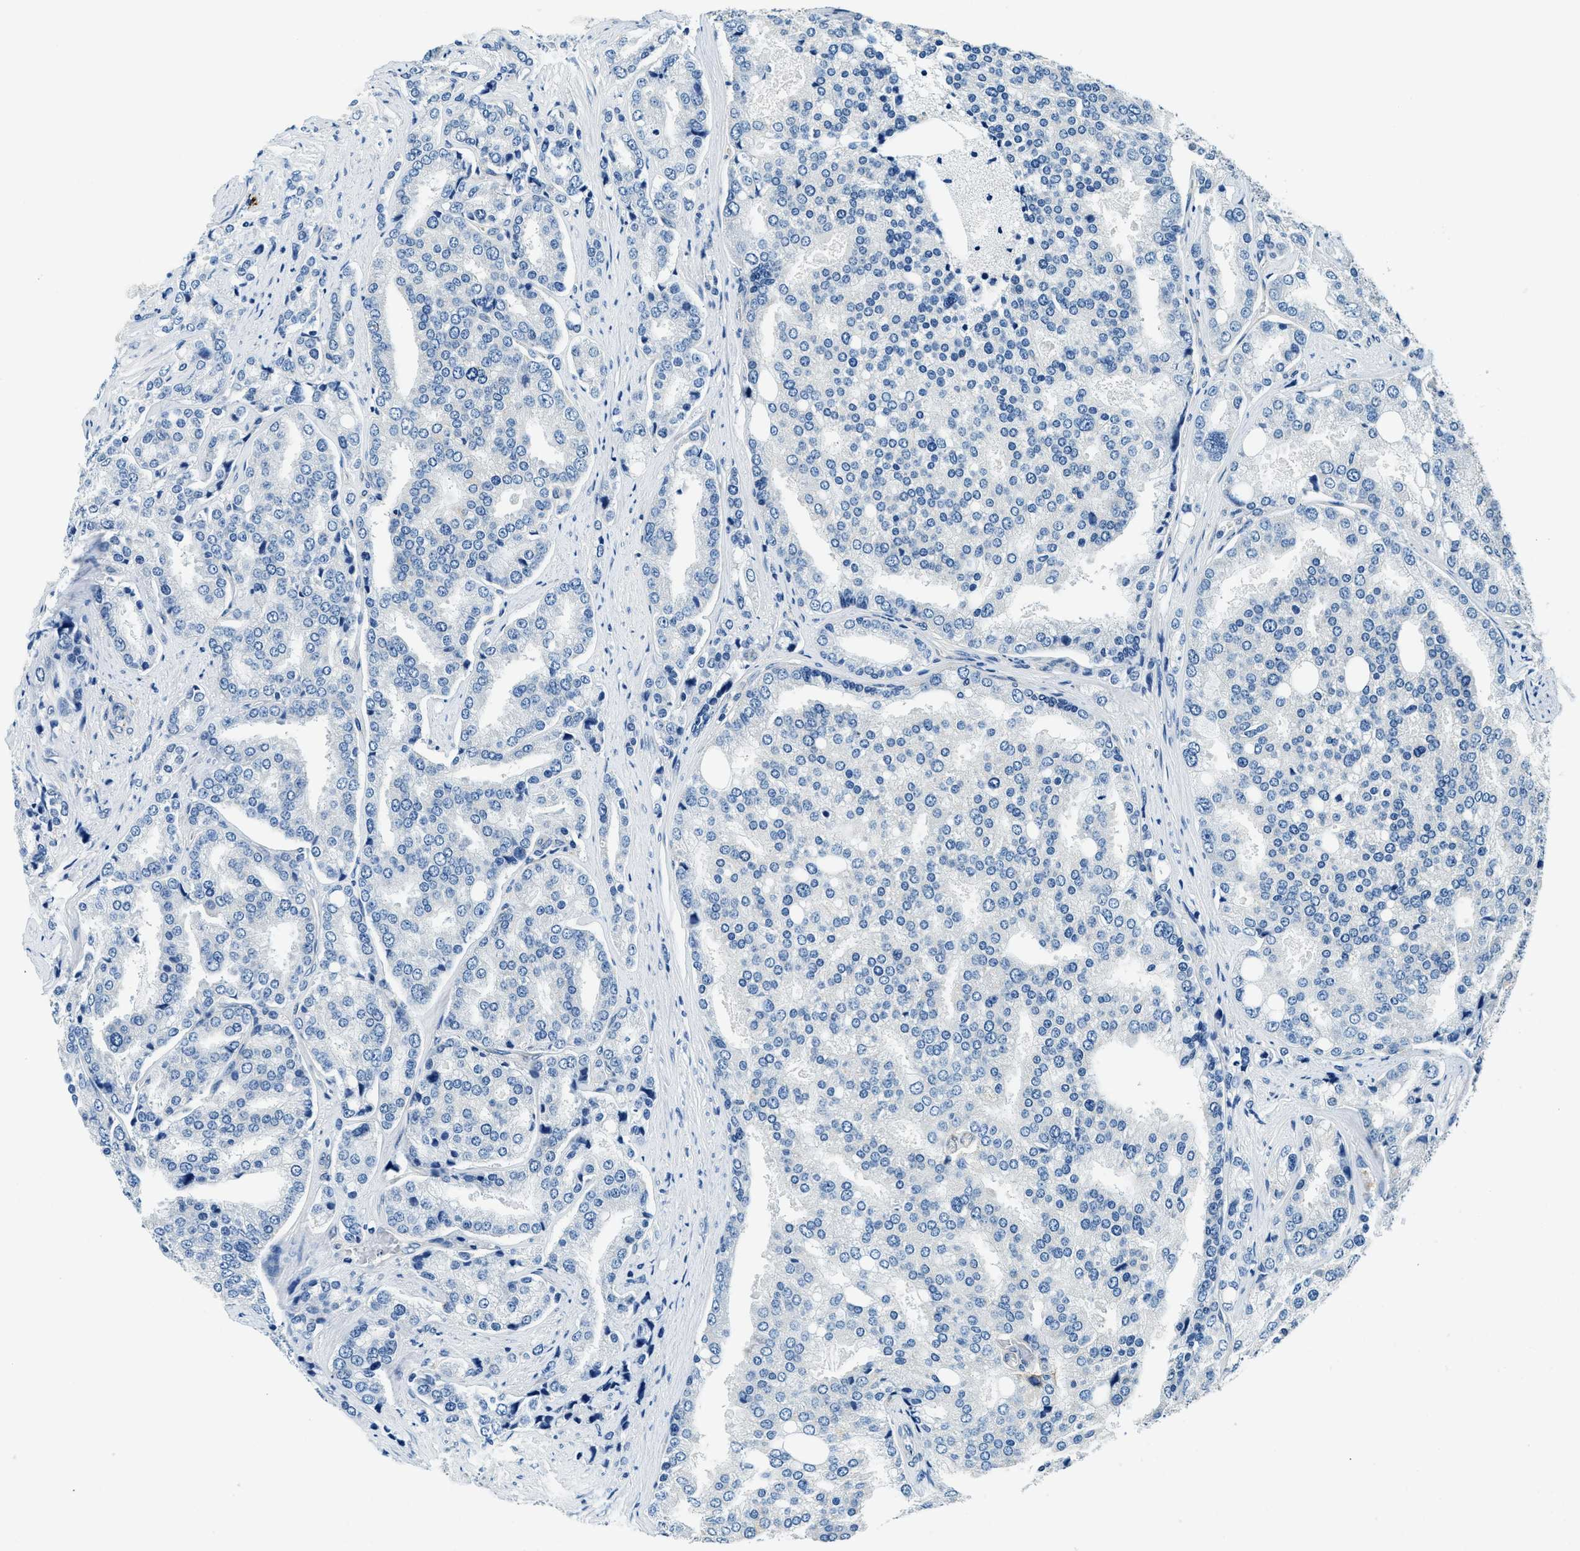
{"staining": {"intensity": "negative", "quantity": "none", "location": "none"}, "tissue": "prostate cancer", "cell_type": "Tumor cells", "image_type": "cancer", "snomed": [{"axis": "morphology", "description": "Adenocarcinoma, High grade"}, {"axis": "topography", "description": "Prostate"}], "caption": "There is no significant positivity in tumor cells of prostate cancer. (Brightfield microscopy of DAB immunohistochemistry at high magnification).", "gene": "TMEM186", "patient": {"sex": "male", "age": 50}}